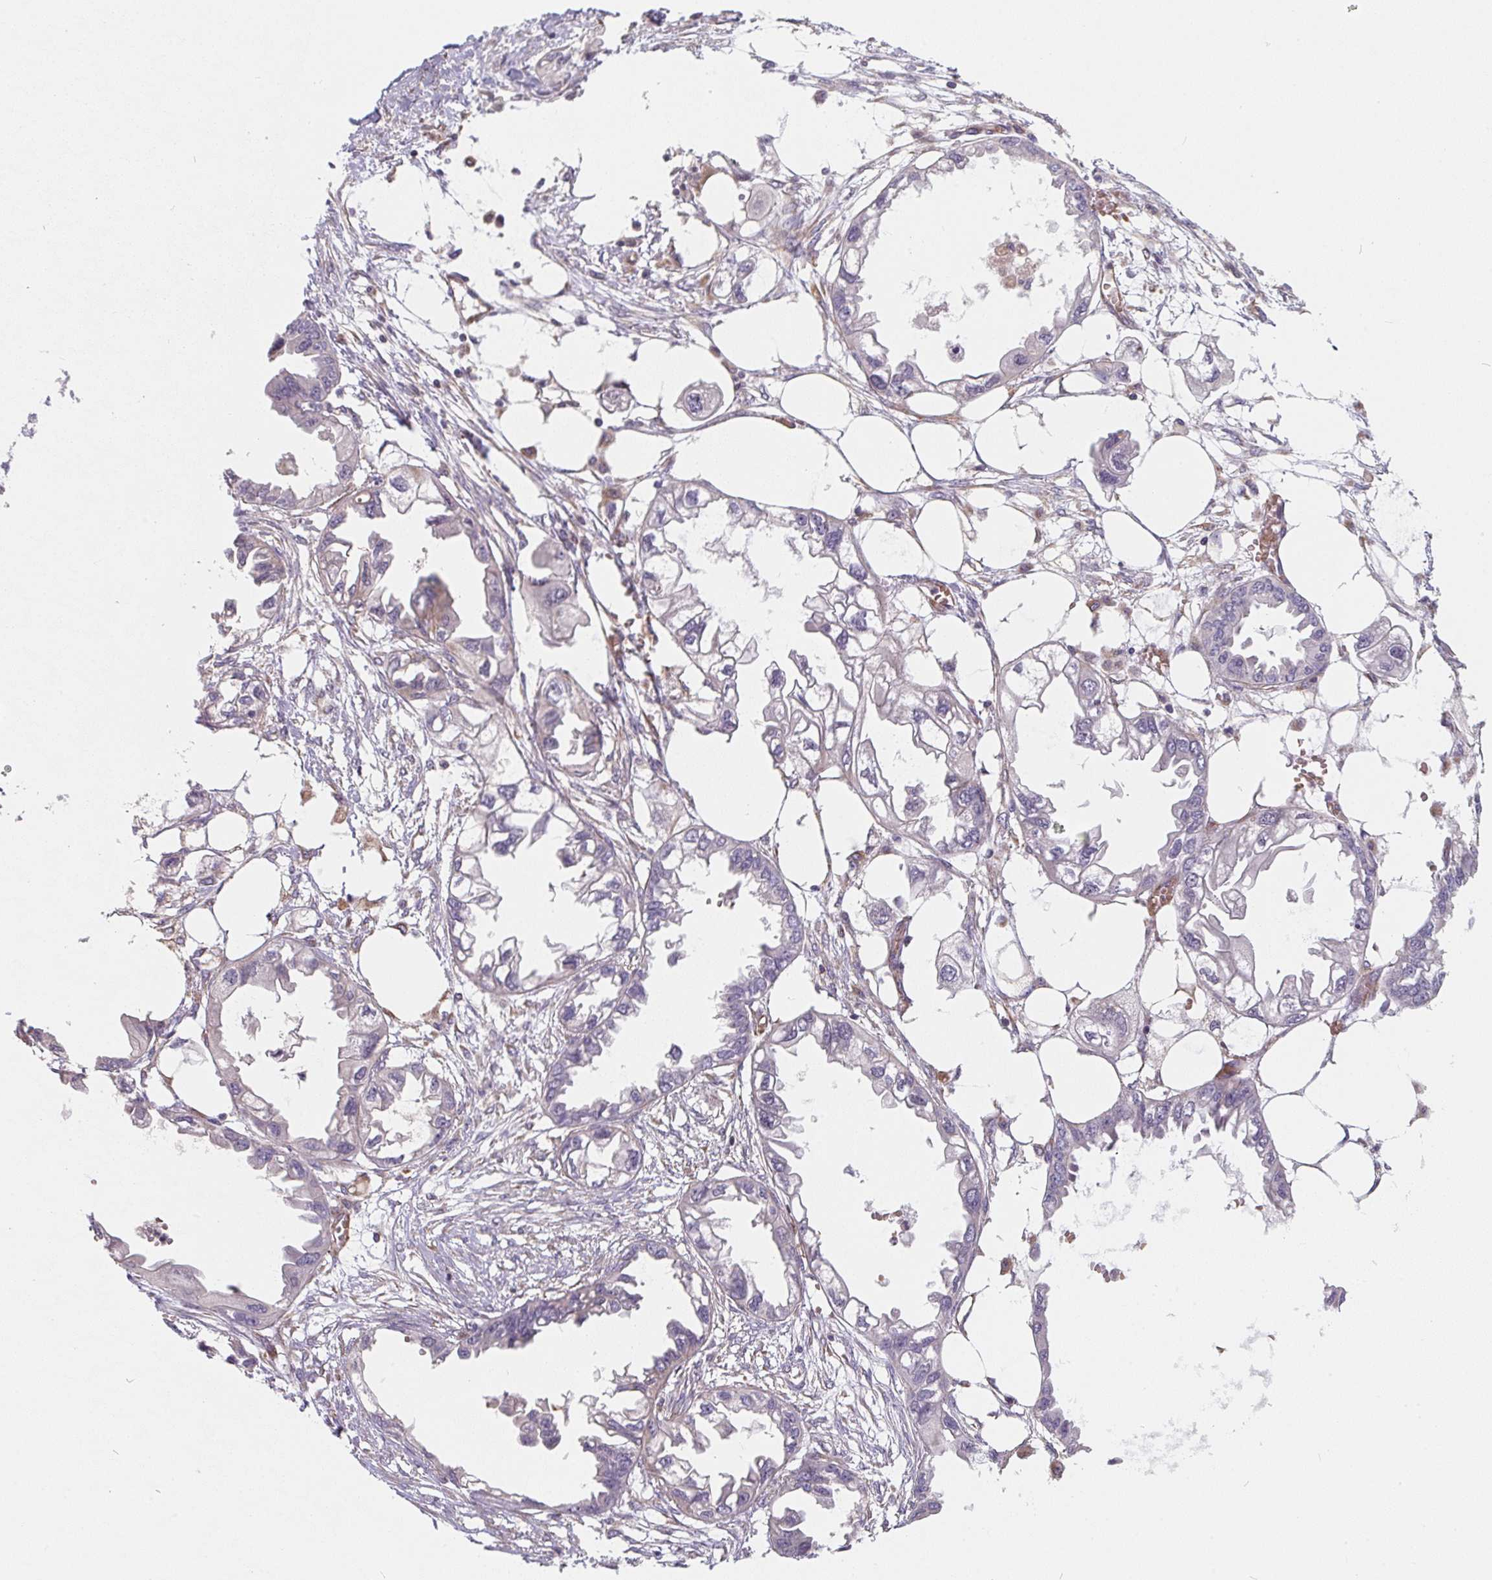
{"staining": {"intensity": "negative", "quantity": "none", "location": "none"}, "tissue": "endometrial cancer", "cell_type": "Tumor cells", "image_type": "cancer", "snomed": [{"axis": "morphology", "description": "Adenocarcinoma, NOS"}, {"axis": "morphology", "description": "Adenocarcinoma, metastatic, NOS"}, {"axis": "topography", "description": "Adipose tissue"}, {"axis": "topography", "description": "Endometrium"}], "caption": "Immunohistochemistry of endometrial adenocarcinoma exhibits no staining in tumor cells.", "gene": "TBKBP1", "patient": {"sex": "female", "age": 67}}